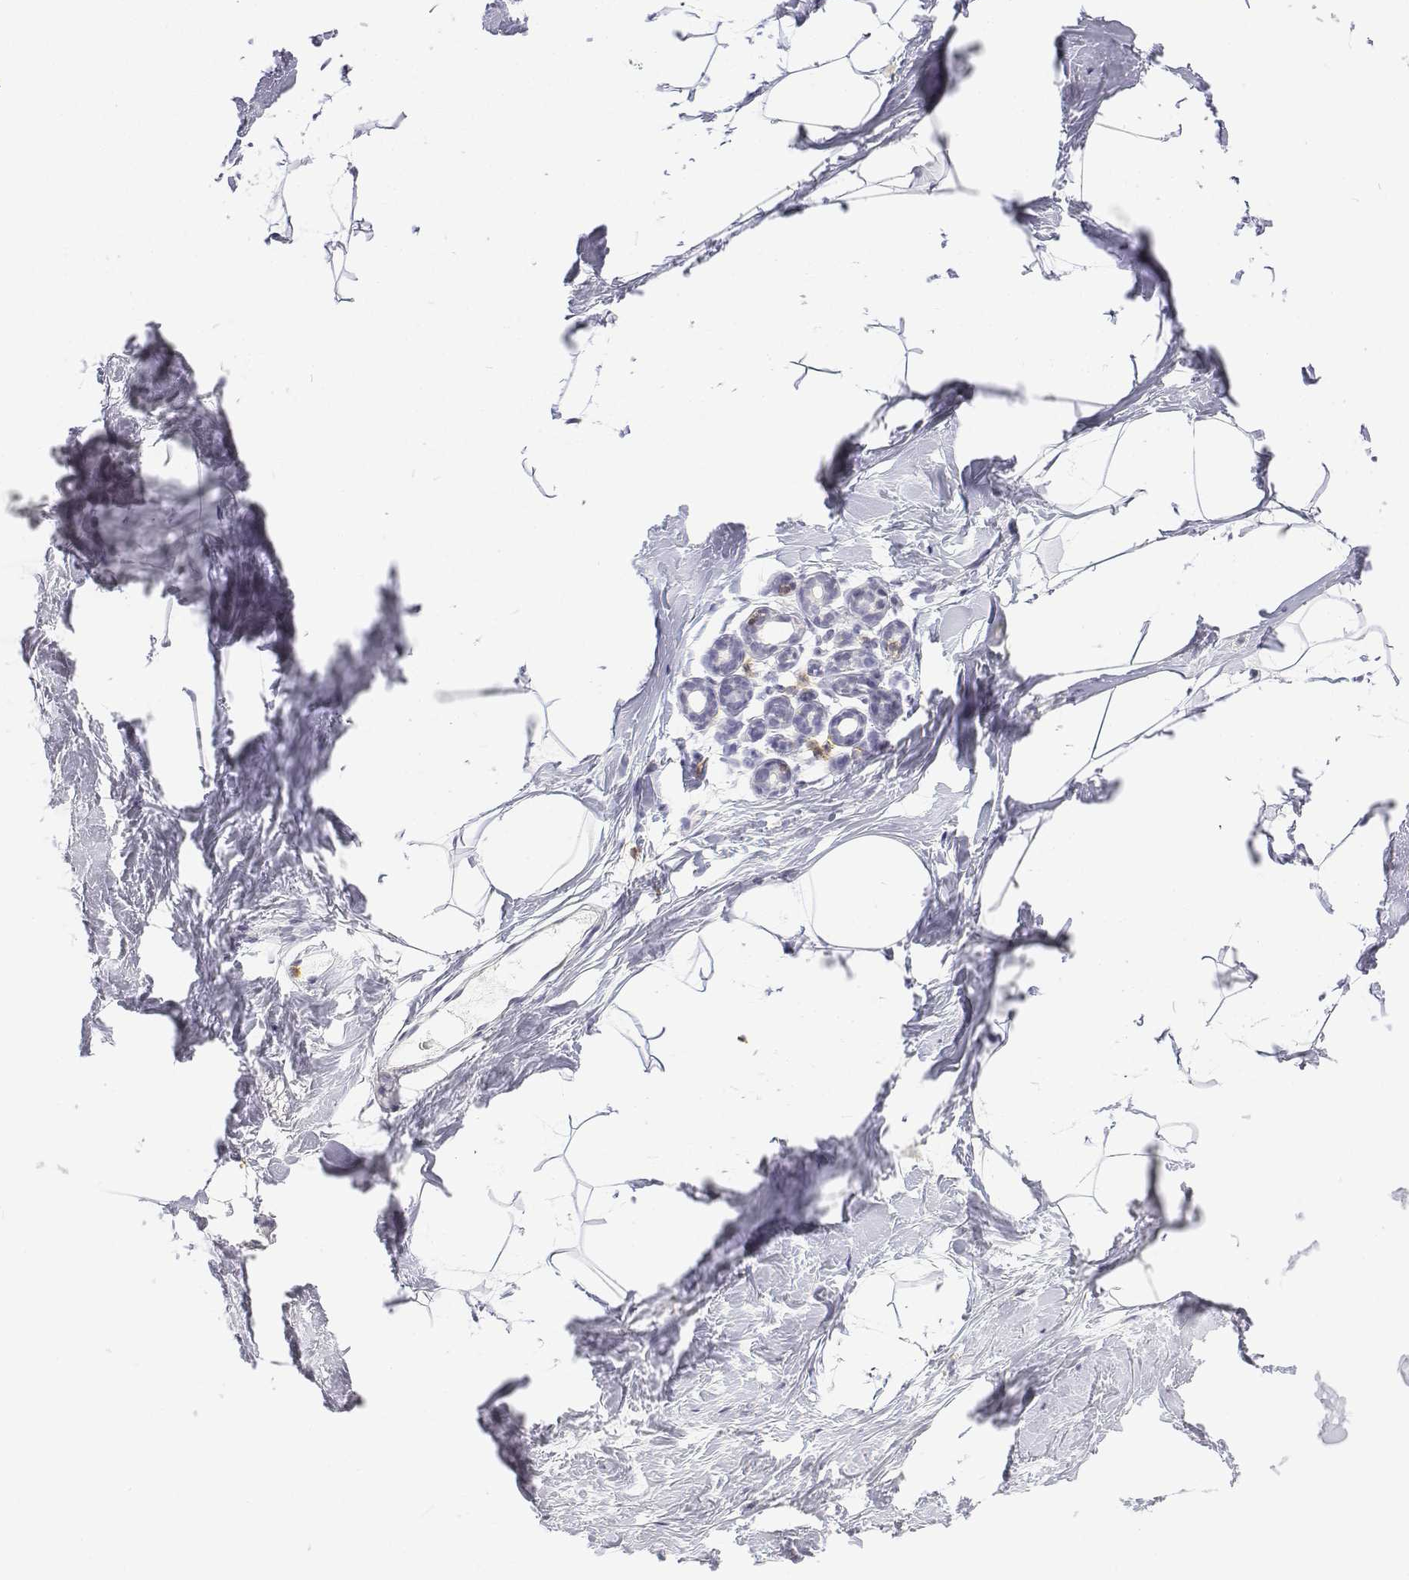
{"staining": {"intensity": "negative", "quantity": "none", "location": "none"}, "tissue": "breast", "cell_type": "Adipocytes", "image_type": "normal", "snomed": [{"axis": "morphology", "description": "Normal tissue, NOS"}, {"axis": "topography", "description": "Breast"}], "caption": "This is a micrograph of IHC staining of benign breast, which shows no positivity in adipocytes.", "gene": "CD3E", "patient": {"sex": "female", "age": 32}}